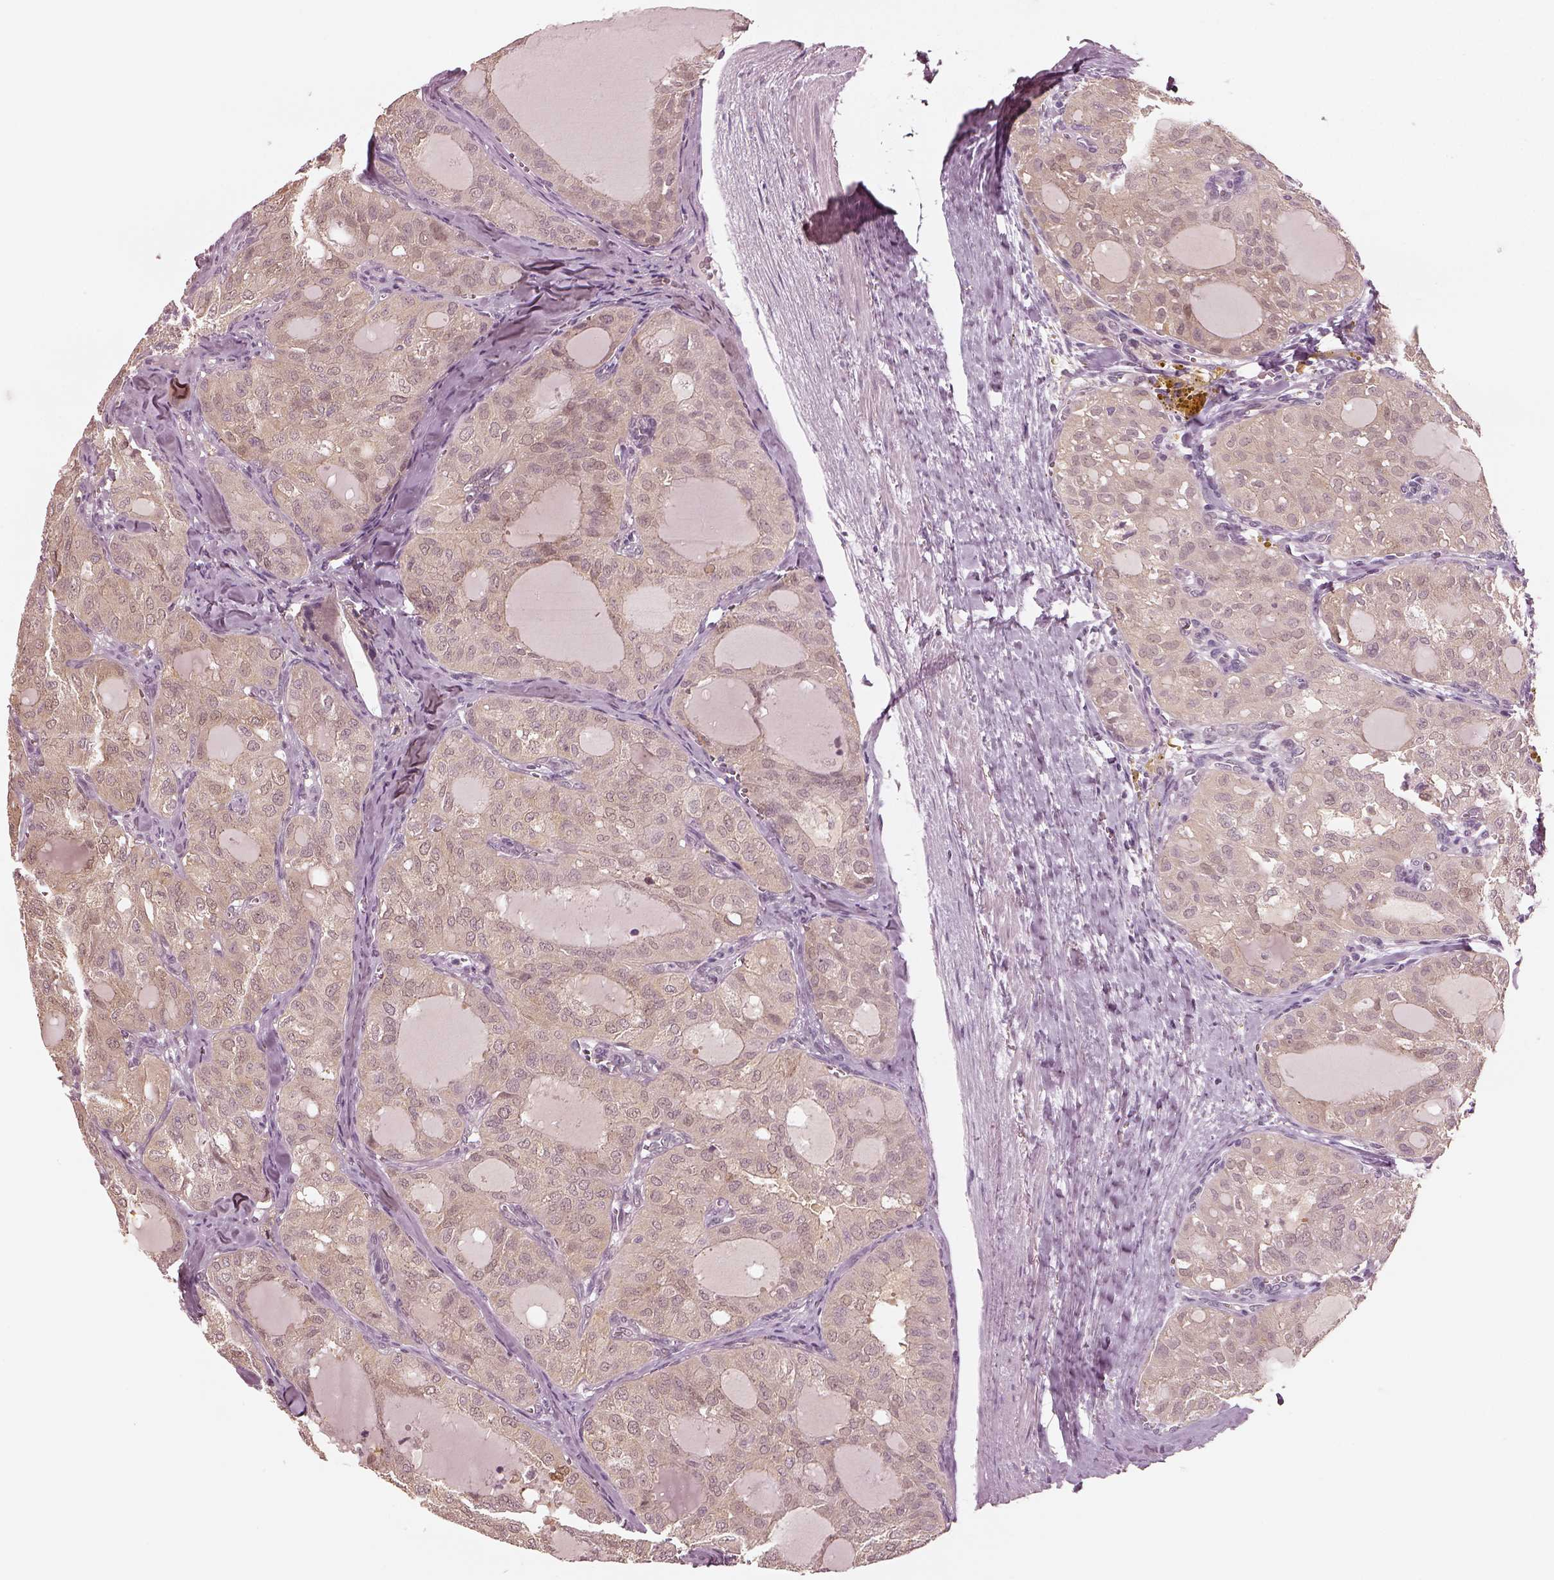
{"staining": {"intensity": "weak", "quantity": ">75%", "location": "cytoplasmic/membranous"}, "tissue": "thyroid cancer", "cell_type": "Tumor cells", "image_type": "cancer", "snomed": [{"axis": "morphology", "description": "Follicular adenoma carcinoma, NOS"}, {"axis": "topography", "description": "Thyroid gland"}], "caption": "Thyroid follicular adenoma carcinoma stained with a brown dye exhibits weak cytoplasmic/membranous positive staining in about >75% of tumor cells.", "gene": "EGR4", "patient": {"sex": "male", "age": 75}}